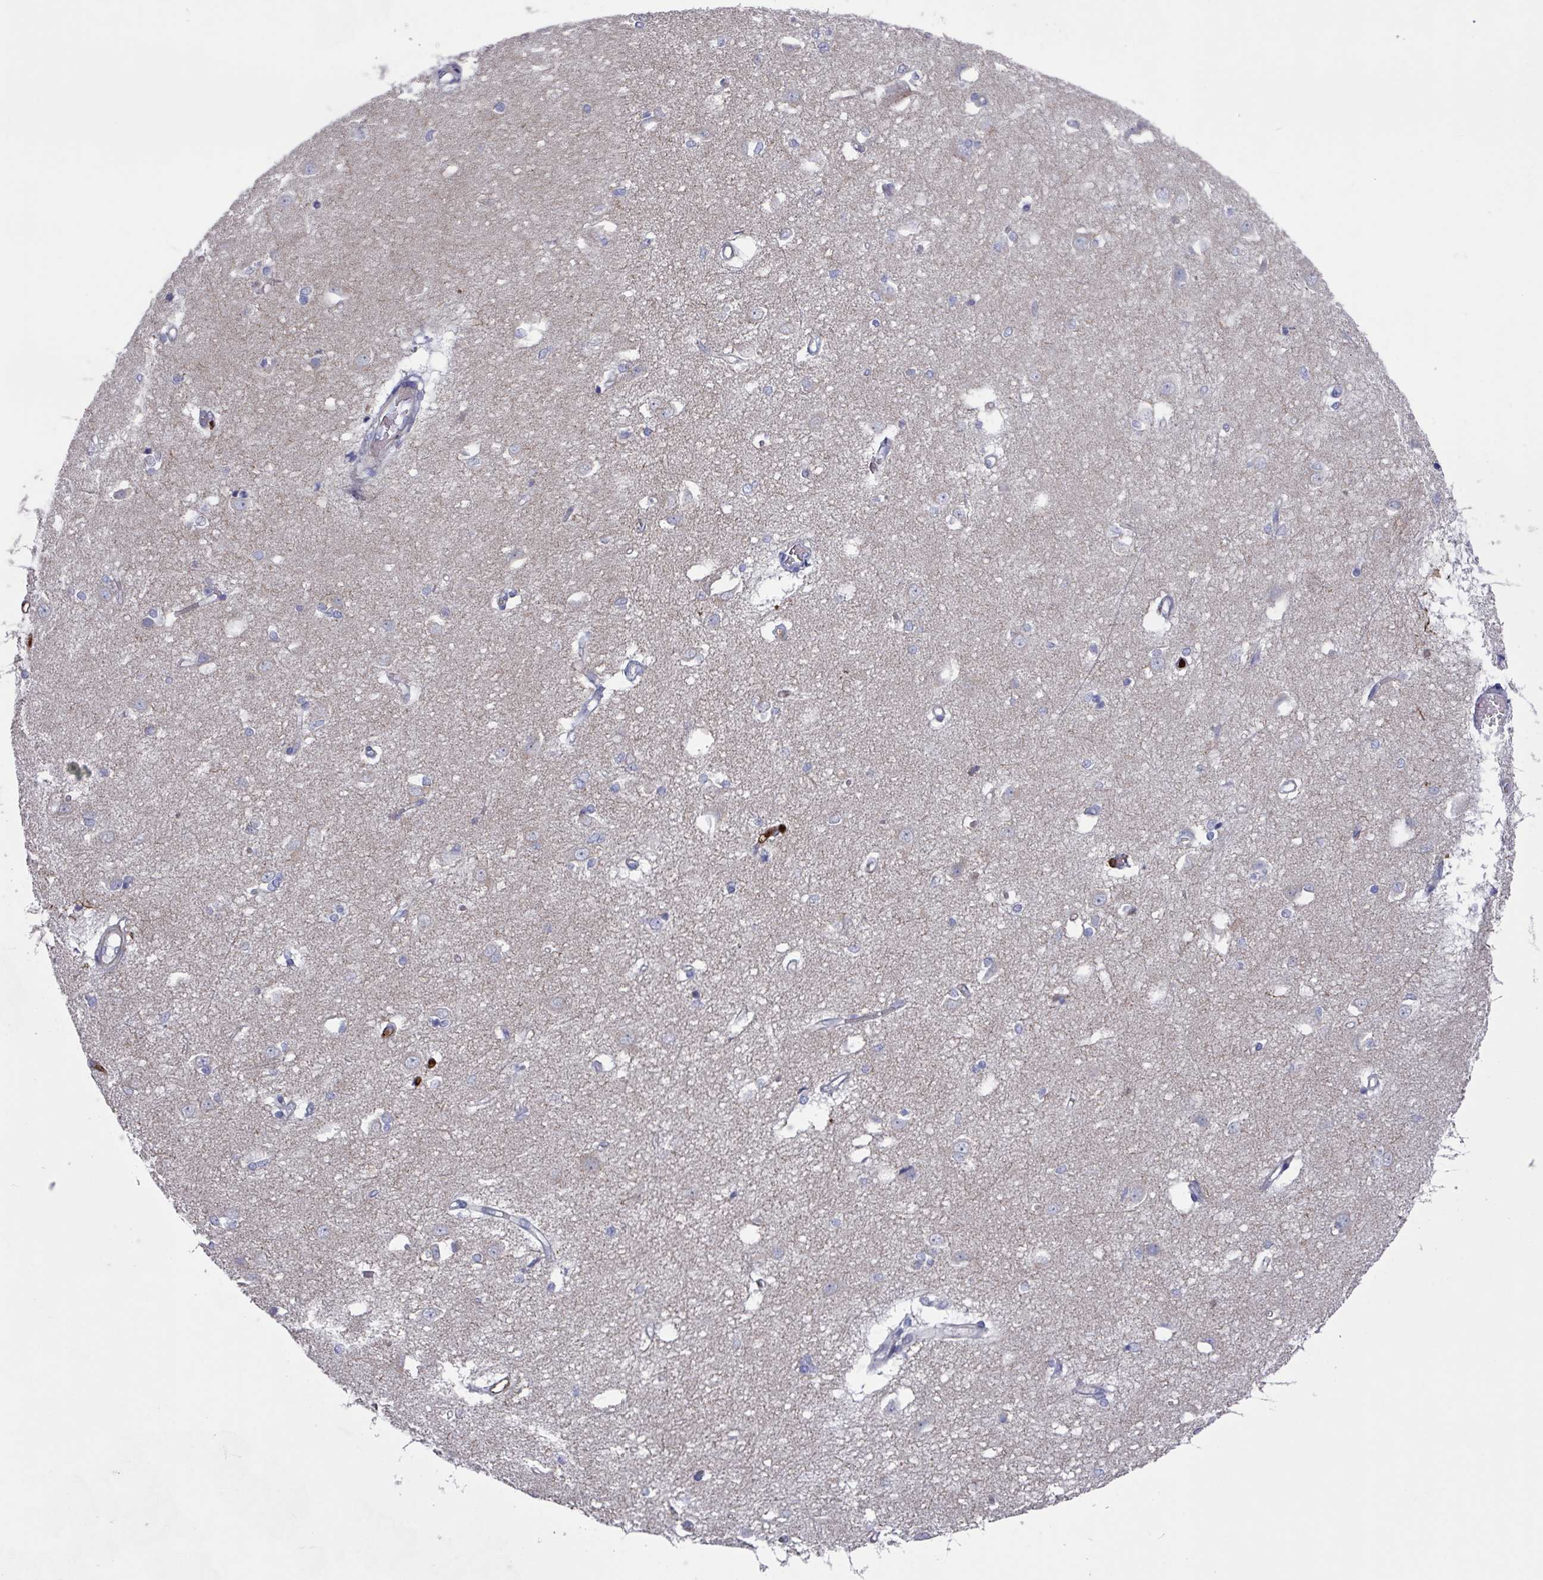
{"staining": {"intensity": "weak", "quantity": "25%-75%", "location": "cytoplasmic/membranous"}, "tissue": "caudate", "cell_type": "Glial cells", "image_type": "normal", "snomed": [{"axis": "morphology", "description": "Normal tissue, NOS"}, {"axis": "topography", "description": "Lateral ventricle wall"}], "caption": "Normal caudate was stained to show a protein in brown. There is low levels of weak cytoplasmic/membranous positivity in approximately 25%-75% of glial cells.", "gene": "UQCC2", "patient": {"sex": "male", "age": 37}}